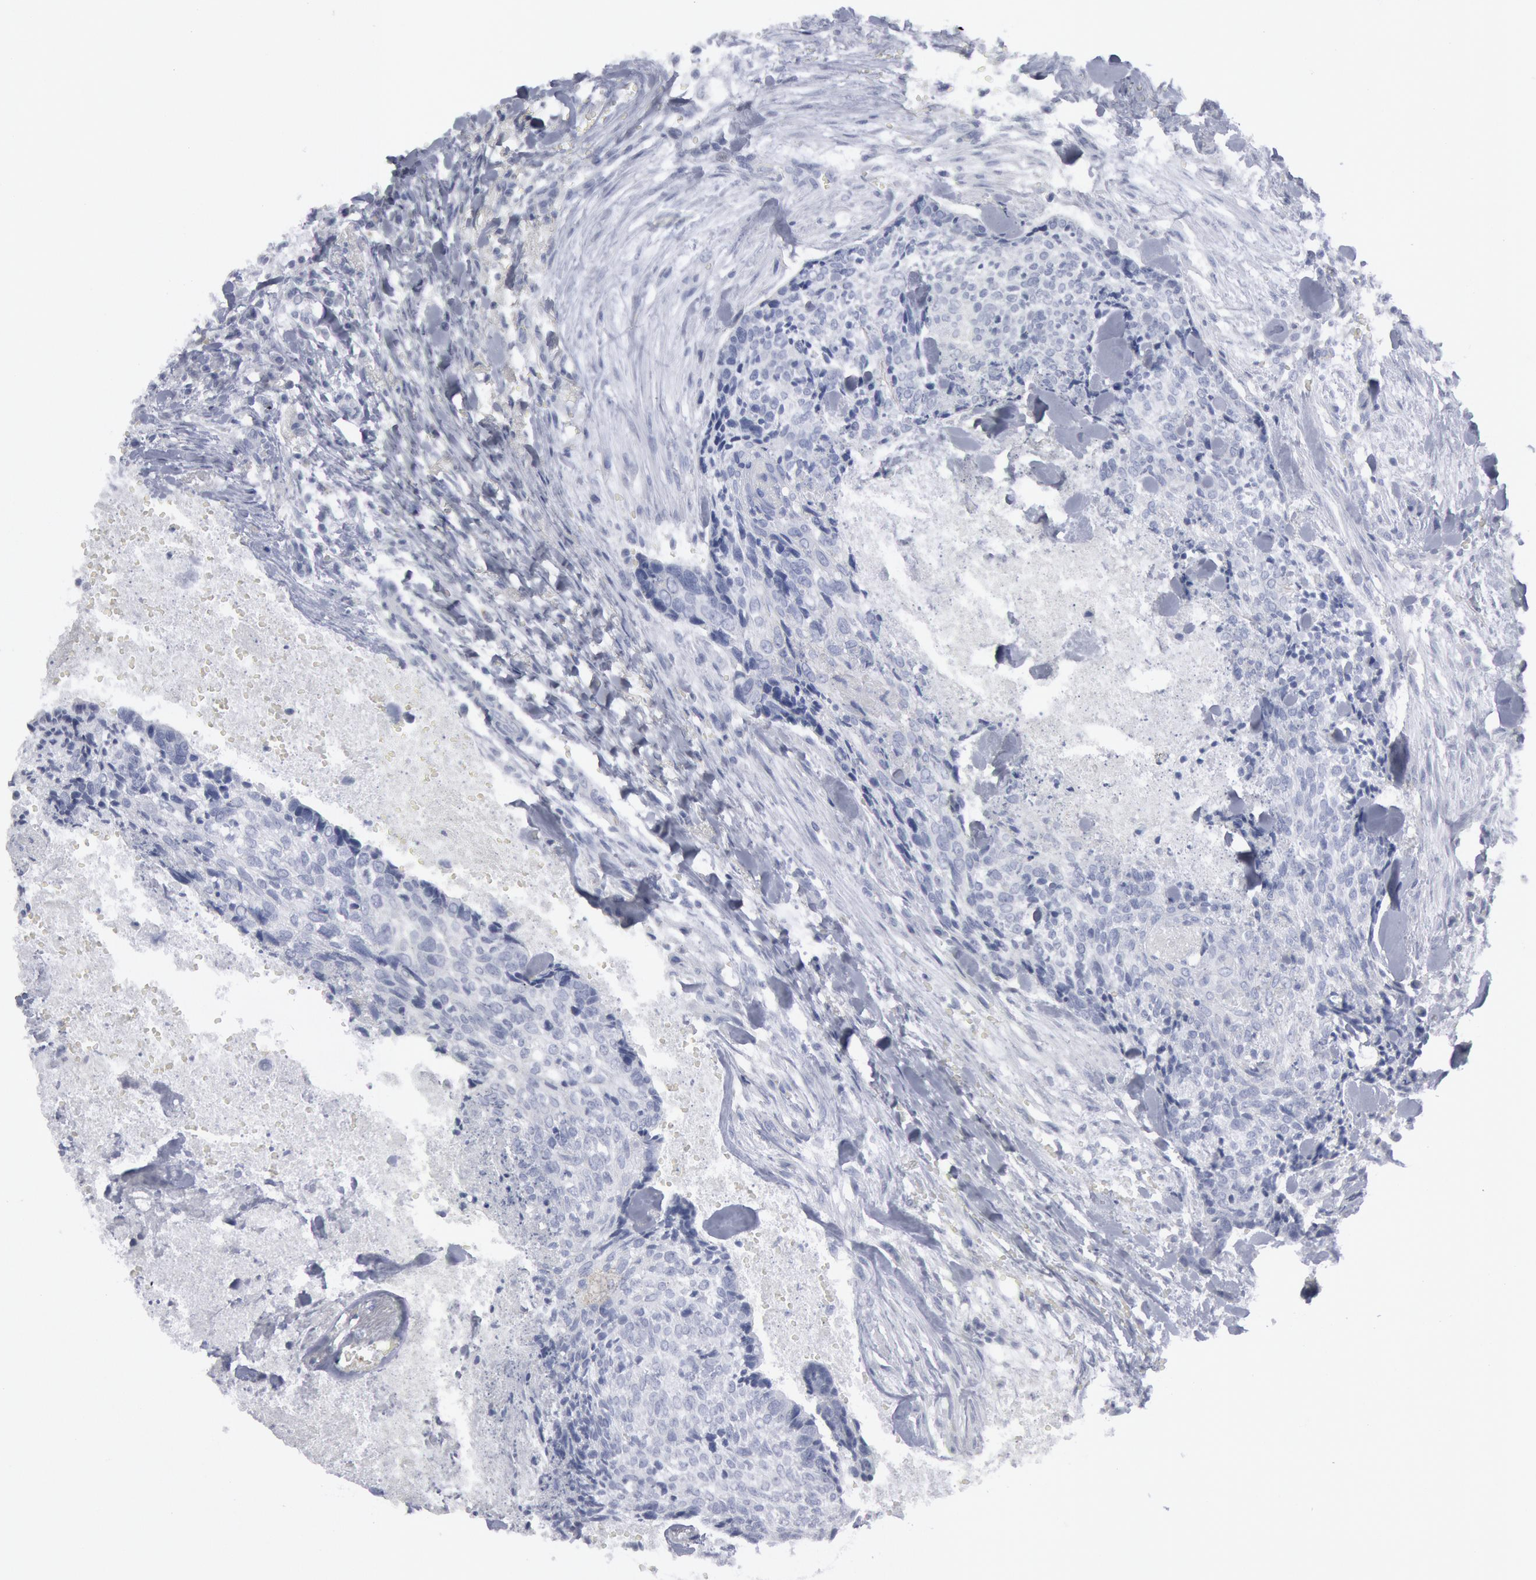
{"staining": {"intensity": "negative", "quantity": "none", "location": "none"}, "tissue": "head and neck cancer", "cell_type": "Tumor cells", "image_type": "cancer", "snomed": [{"axis": "morphology", "description": "Squamous cell carcinoma, NOS"}, {"axis": "topography", "description": "Salivary gland"}, {"axis": "topography", "description": "Head-Neck"}], "caption": "High magnification brightfield microscopy of head and neck cancer (squamous cell carcinoma) stained with DAB (brown) and counterstained with hematoxylin (blue): tumor cells show no significant positivity.", "gene": "DMC1", "patient": {"sex": "male", "age": 70}}